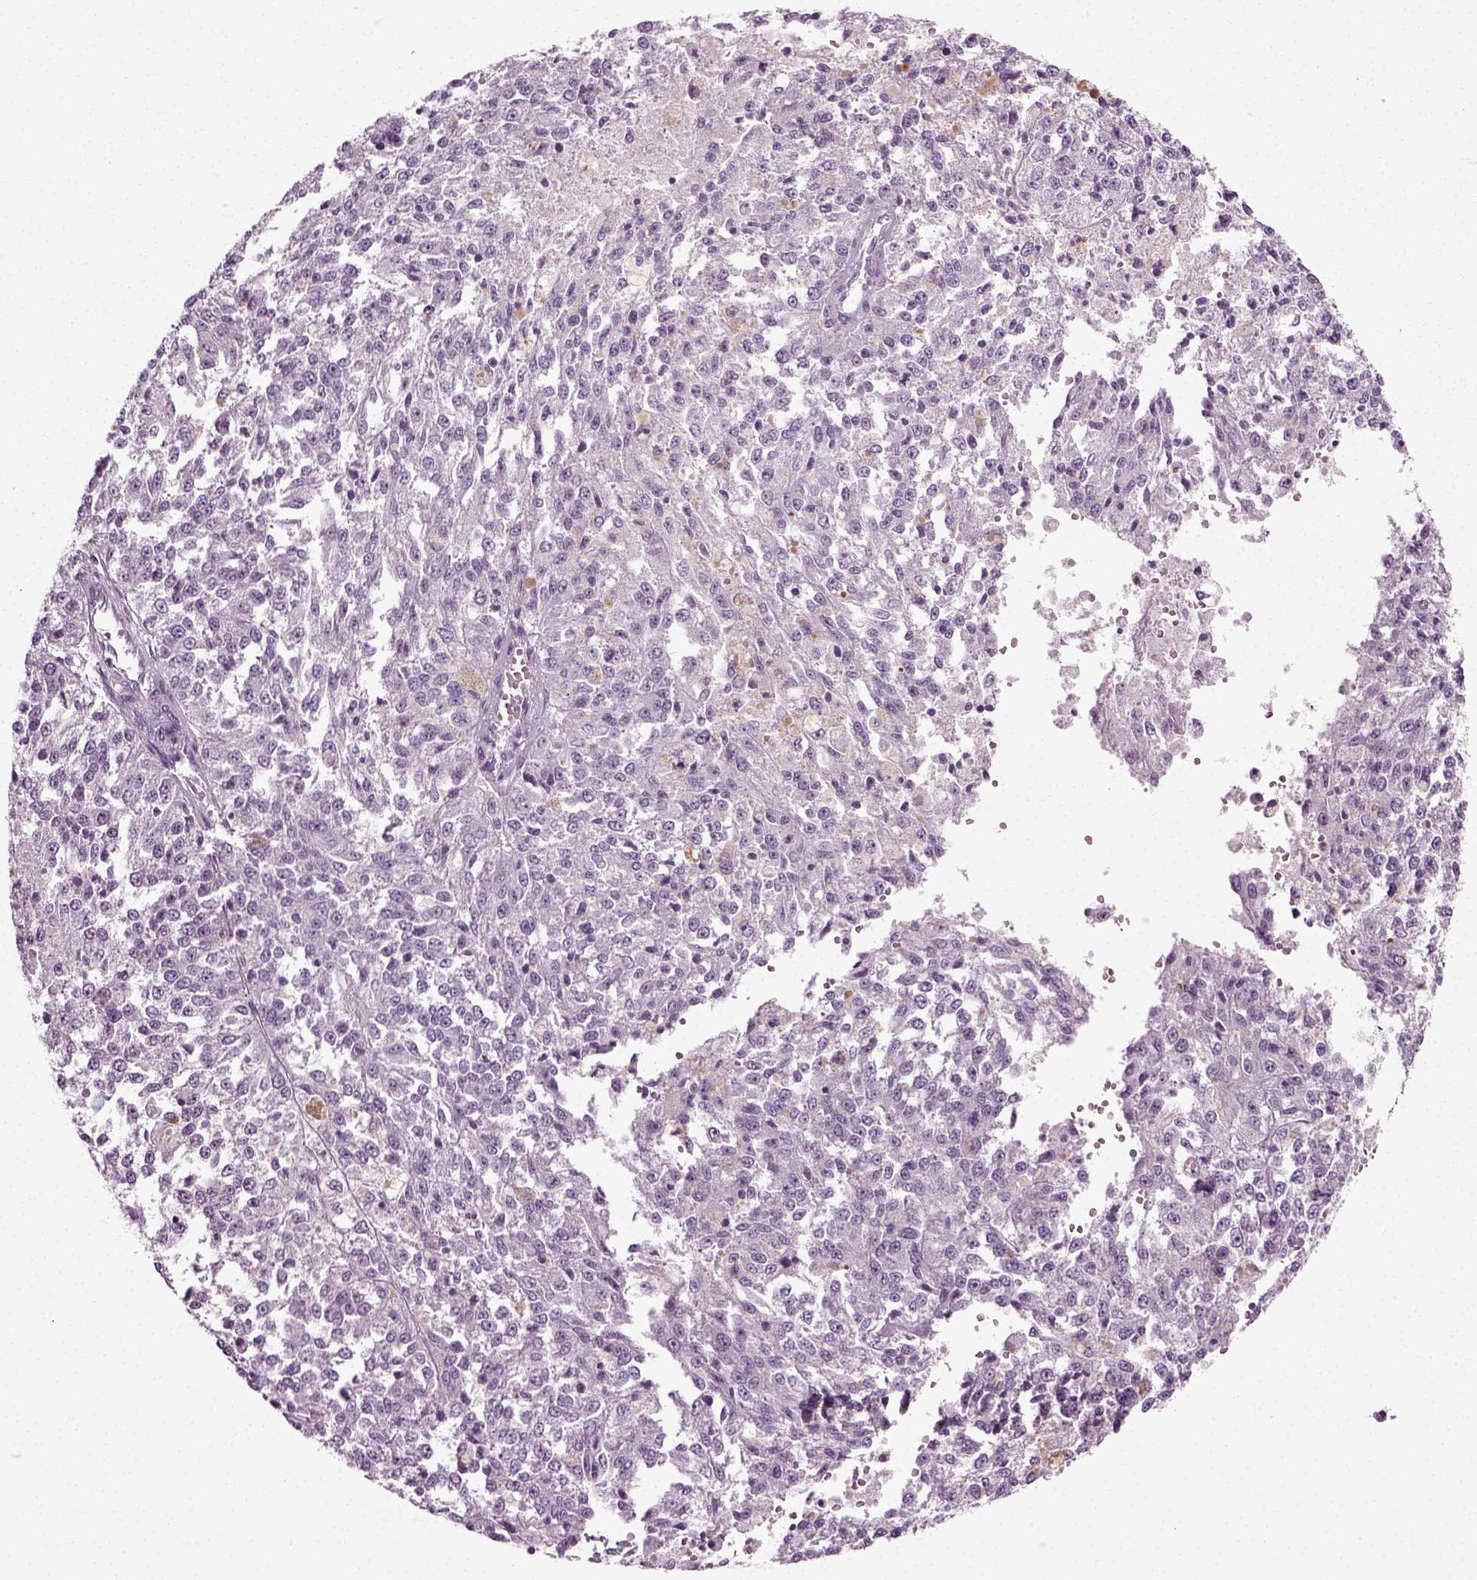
{"staining": {"intensity": "negative", "quantity": "none", "location": "none"}, "tissue": "melanoma", "cell_type": "Tumor cells", "image_type": "cancer", "snomed": [{"axis": "morphology", "description": "Malignant melanoma, Metastatic site"}, {"axis": "topography", "description": "Lymph node"}], "caption": "Malignant melanoma (metastatic site) stained for a protein using immunohistochemistry (IHC) displays no expression tumor cells.", "gene": "SCG5", "patient": {"sex": "female", "age": 64}}